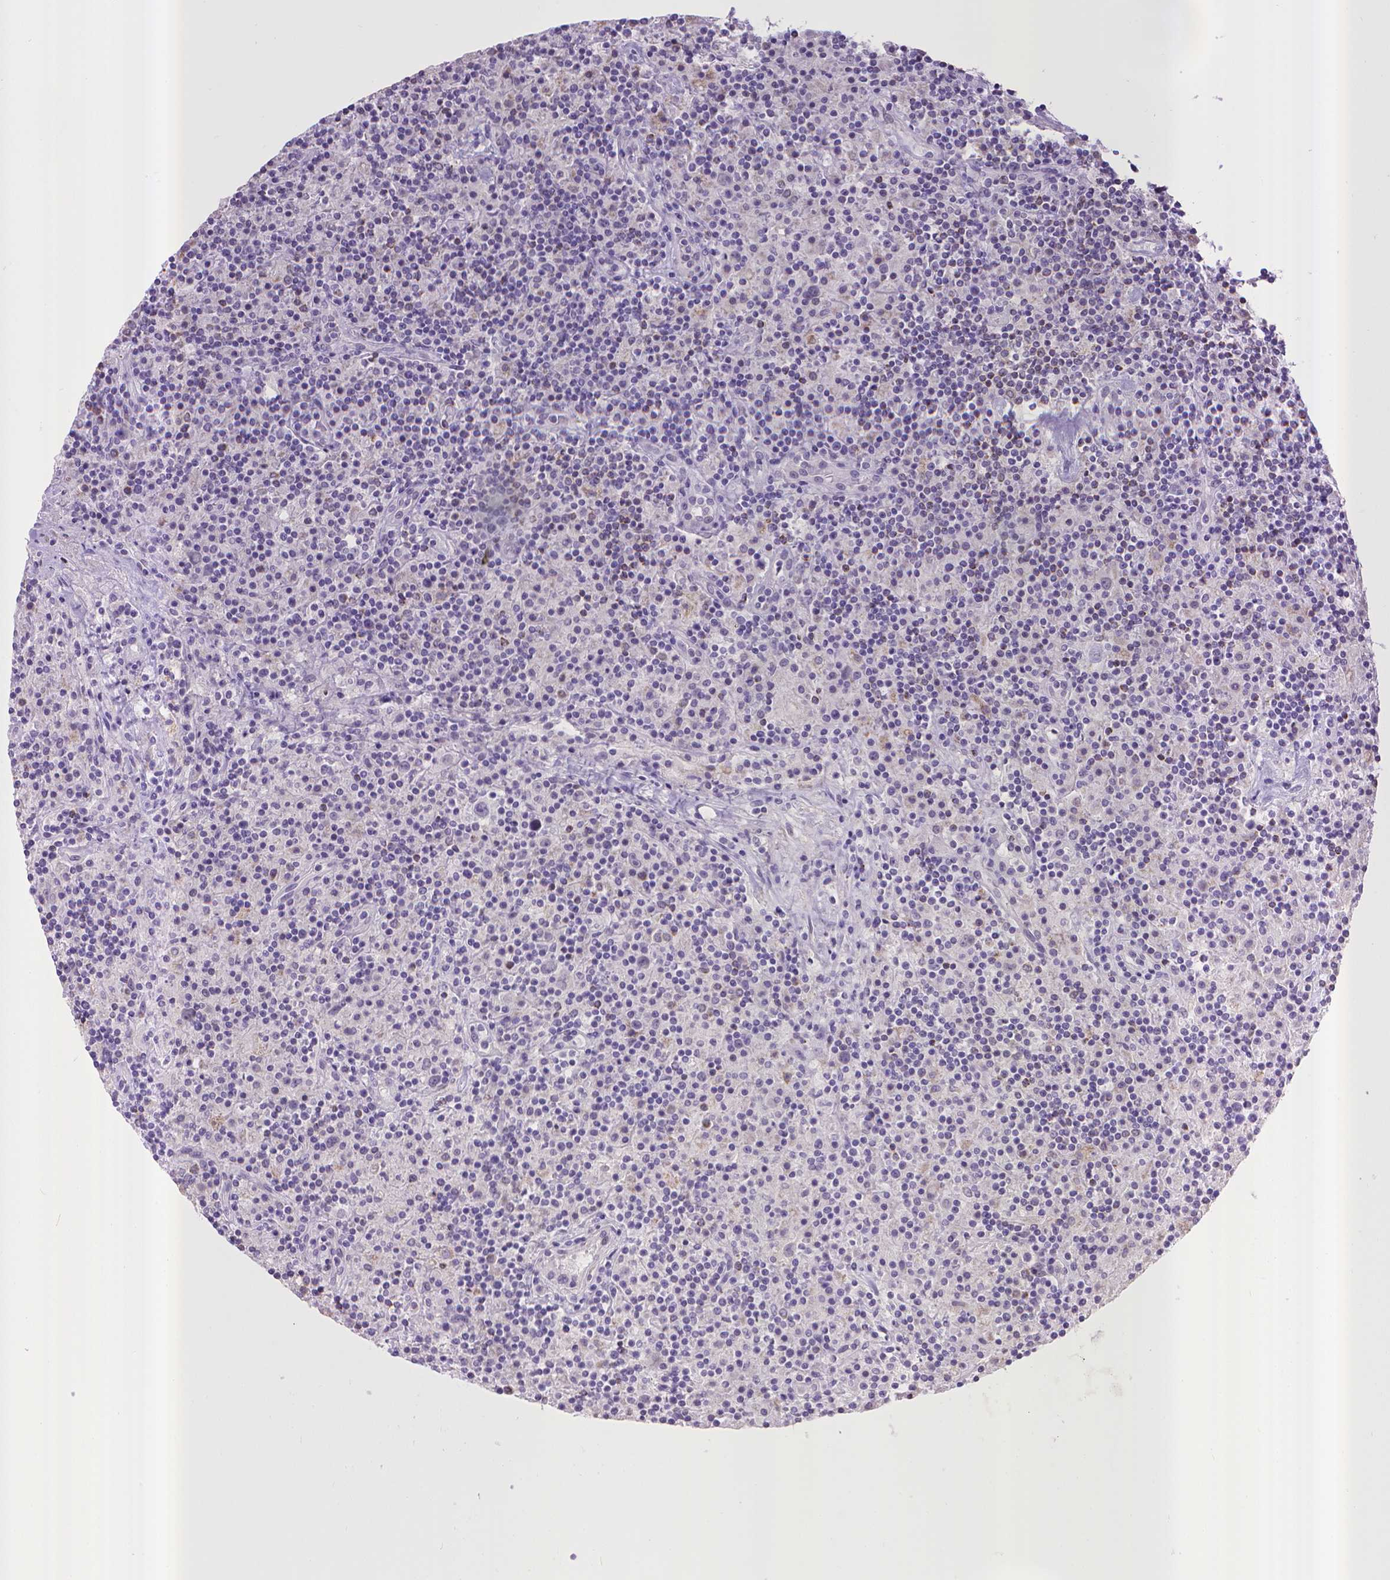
{"staining": {"intensity": "negative", "quantity": "none", "location": "none"}, "tissue": "lymphoma", "cell_type": "Tumor cells", "image_type": "cancer", "snomed": [{"axis": "morphology", "description": "Hodgkin's disease, NOS"}, {"axis": "topography", "description": "Lymph node"}], "caption": "There is no significant expression in tumor cells of lymphoma.", "gene": "KMO", "patient": {"sex": "male", "age": 70}}